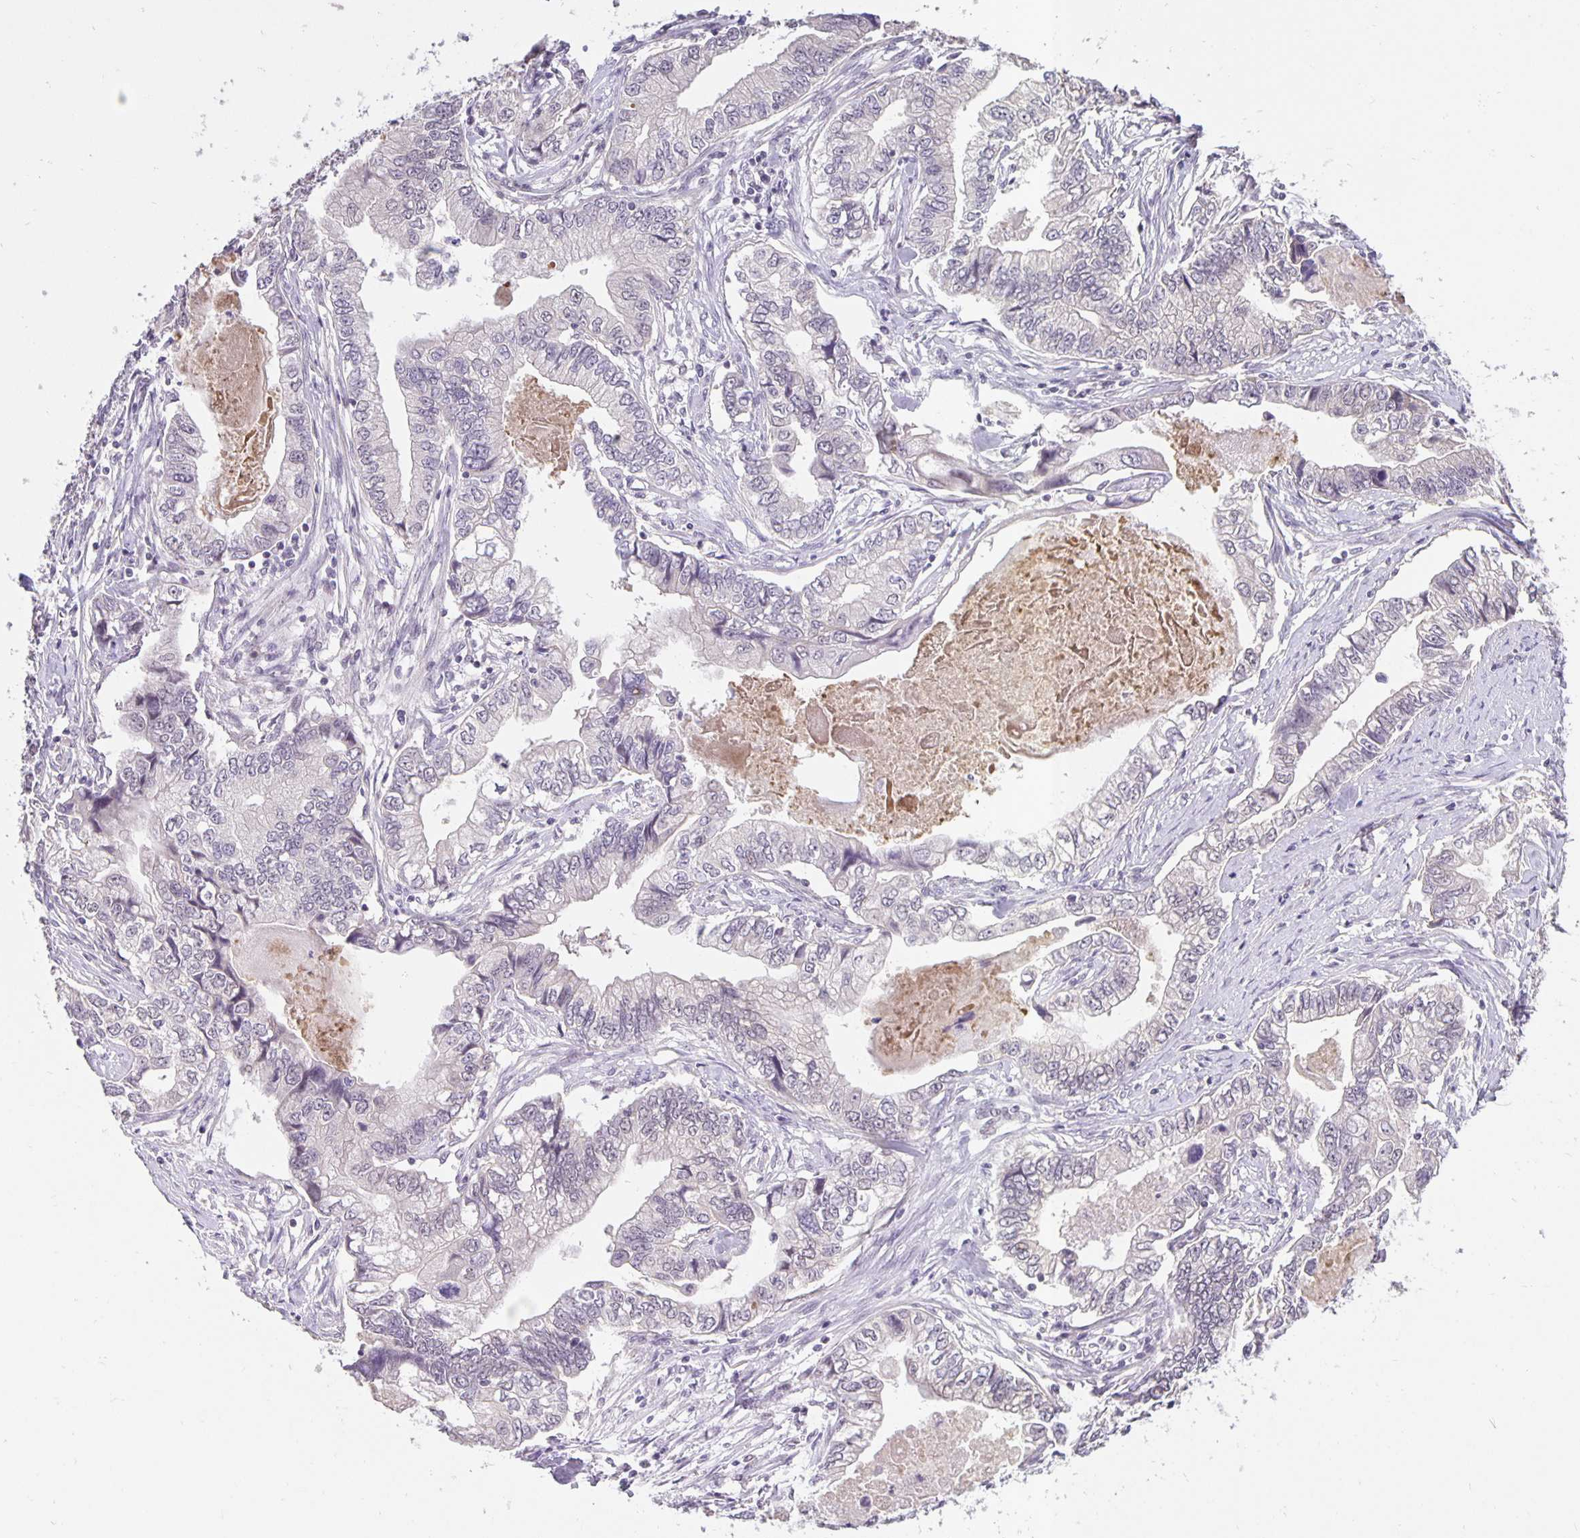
{"staining": {"intensity": "negative", "quantity": "none", "location": "none"}, "tissue": "stomach cancer", "cell_type": "Tumor cells", "image_type": "cancer", "snomed": [{"axis": "morphology", "description": "Adenocarcinoma, NOS"}, {"axis": "topography", "description": "Pancreas"}, {"axis": "topography", "description": "Stomach, upper"}], "caption": "Tumor cells are negative for brown protein staining in stomach cancer (adenocarcinoma).", "gene": "ARVCF", "patient": {"sex": "male", "age": 77}}